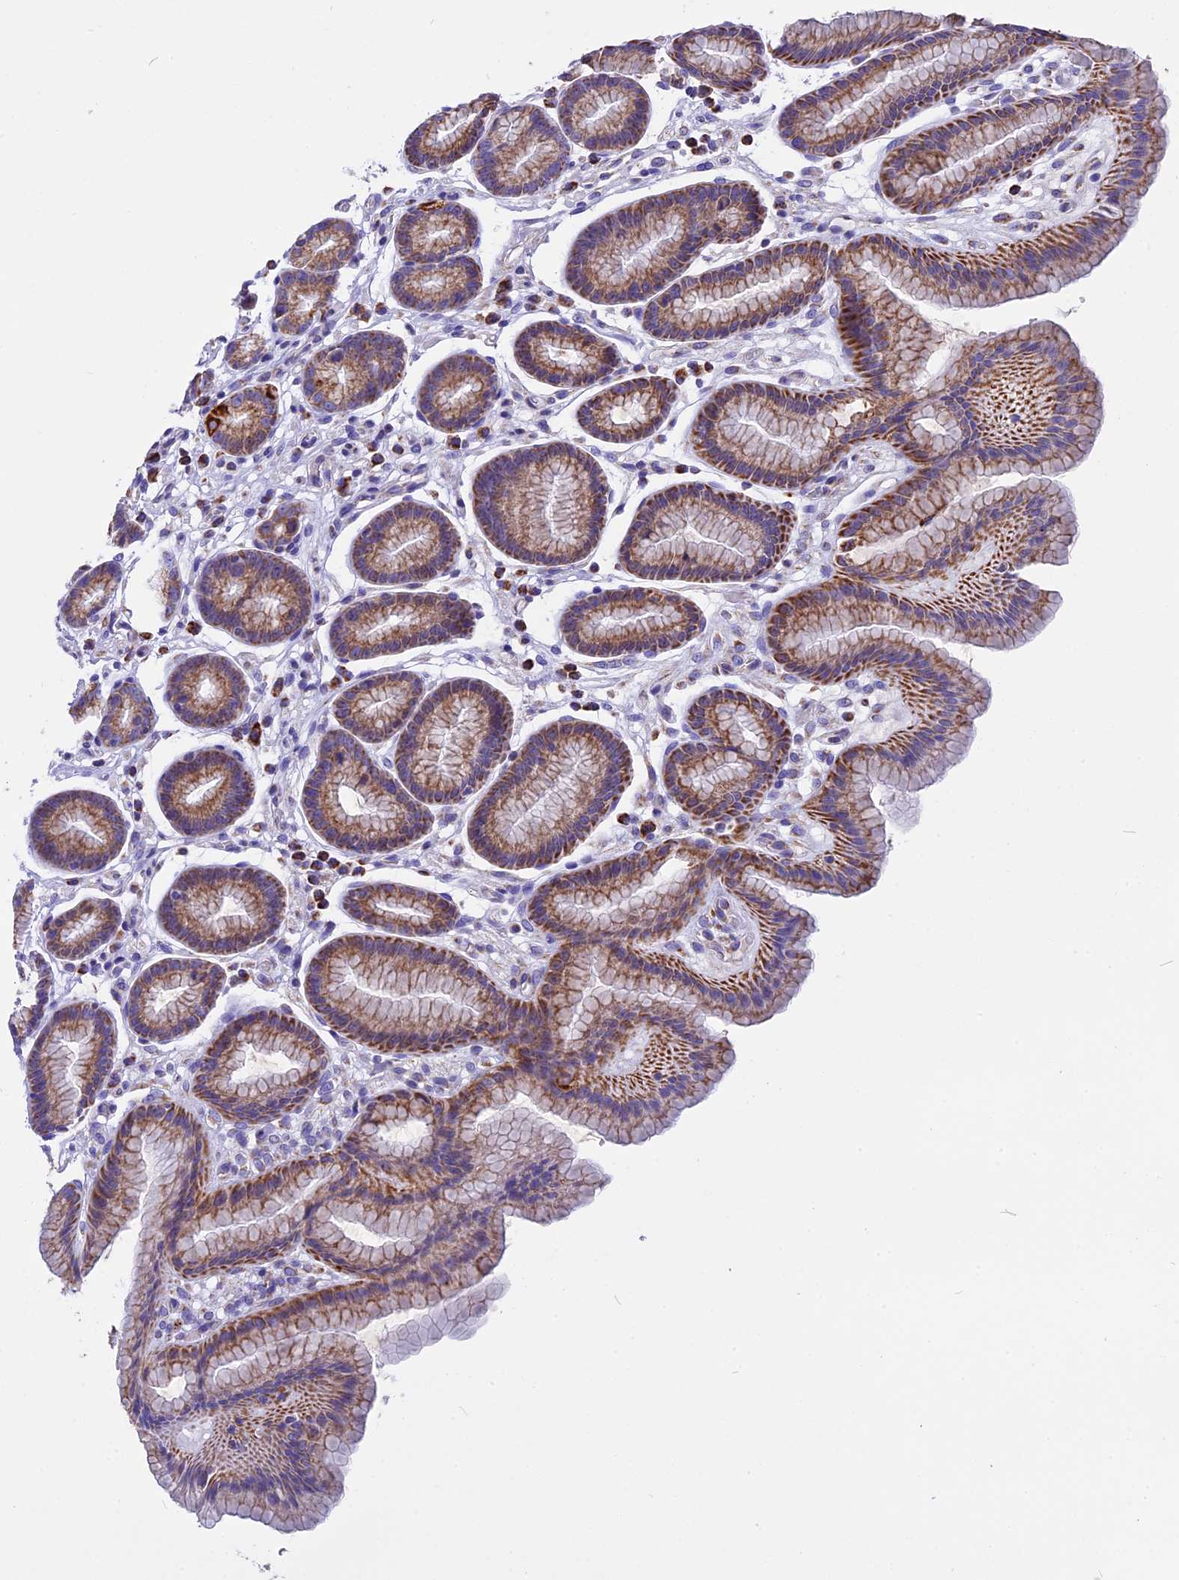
{"staining": {"intensity": "strong", "quantity": ">75%", "location": "cytoplasmic/membranous"}, "tissue": "stomach", "cell_type": "Glandular cells", "image_type": "normal", "snomed": [{"axis": "morphology", "description": "Normal tissue, NOS"}, {"axis": "topography", "description": "Stomach"}], "caption": "A photomicrograph showing strong cytoplasmic/membranous positivity in approximately >75% of glandular cells in unremarkable stomach, as visualized by brown immunohistochemical staining.", "gene": "VDAC2", "patient": {"sex": "male", "age": 42}}